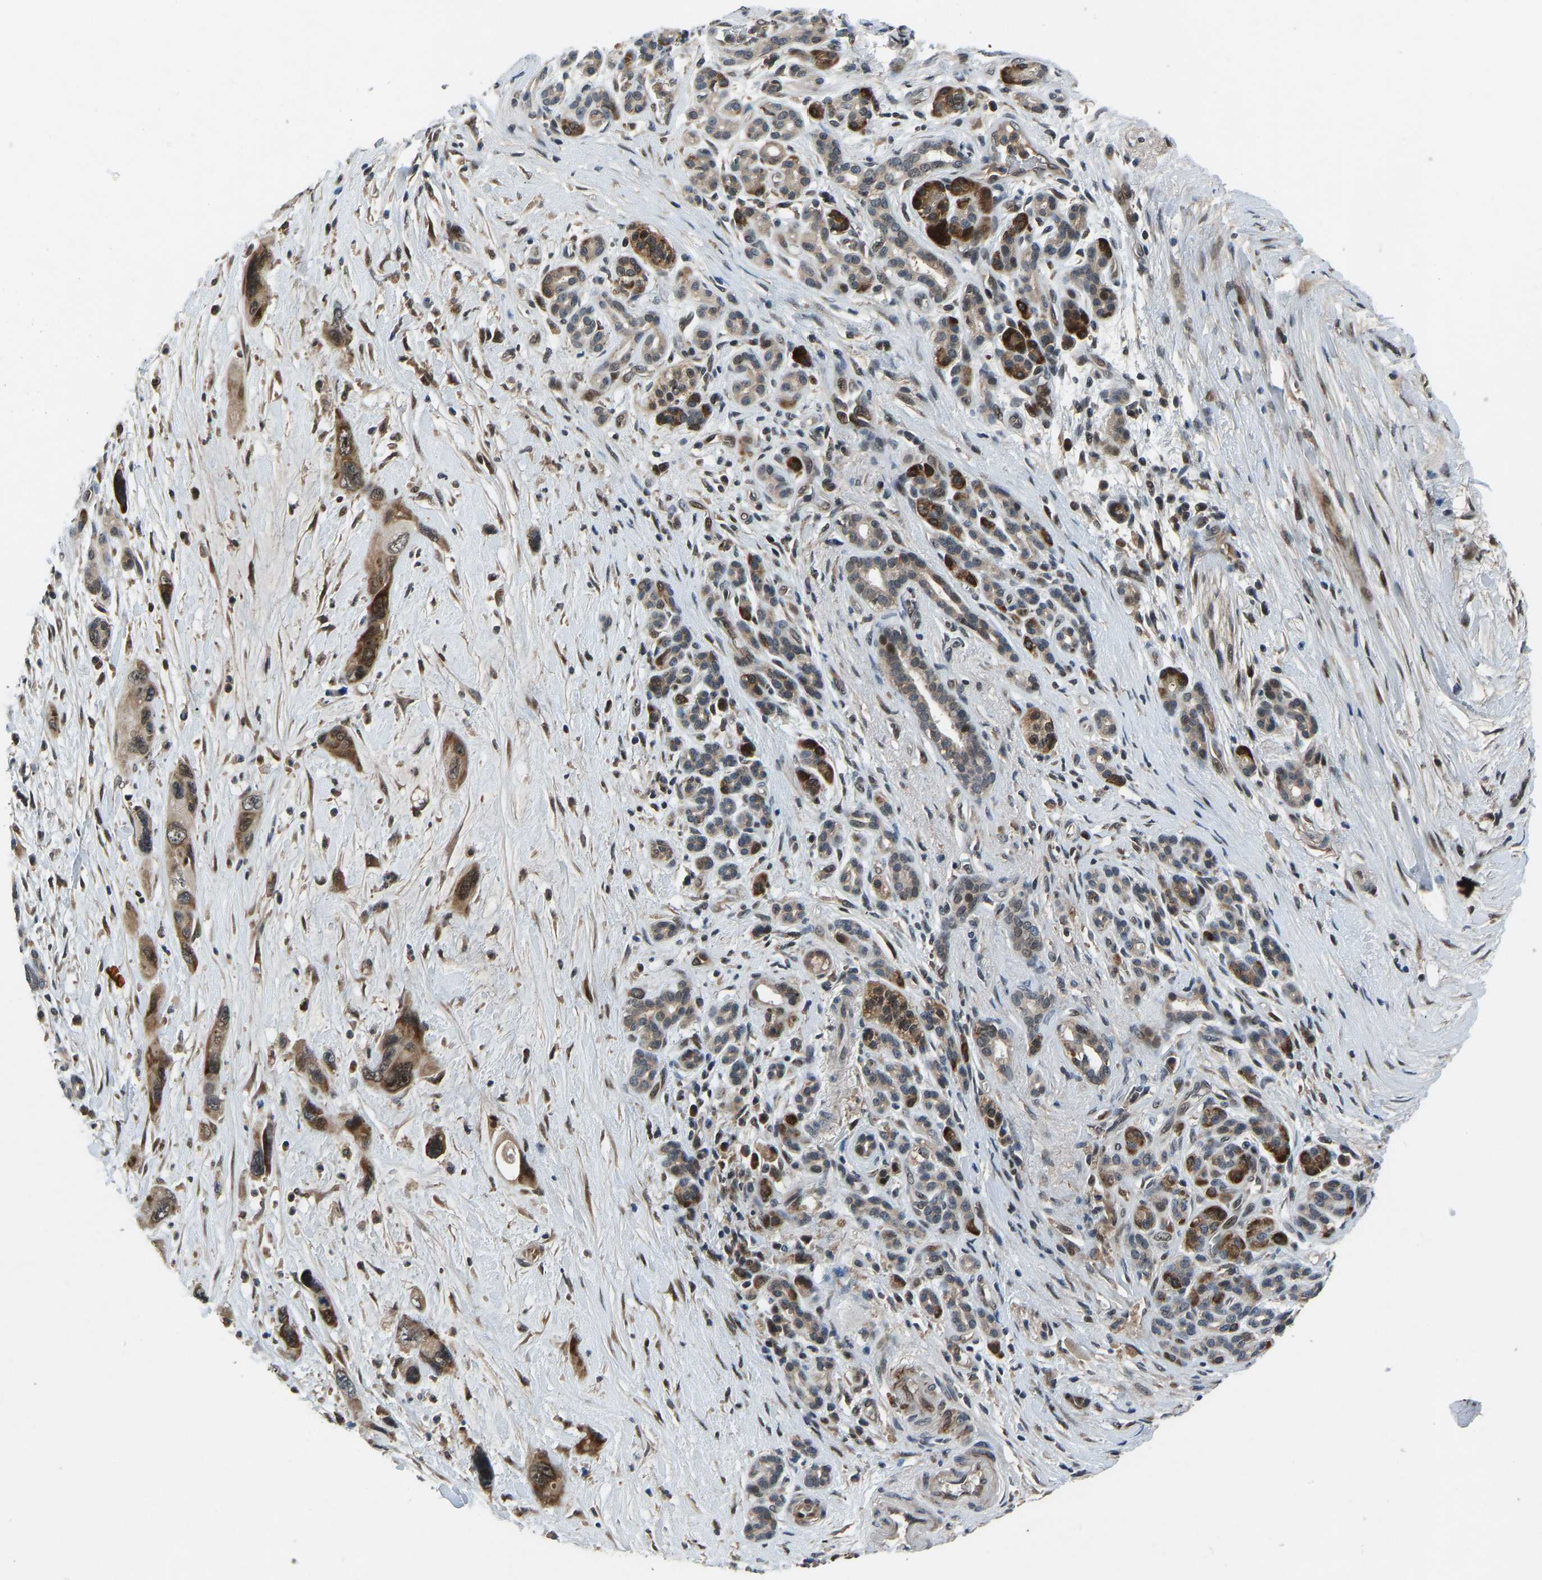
{"staining": {"intensity": "moderate", "quantity": ">75%", "location": "cytoplasmic/membranous,nuclear"}, "tissue": "pancreatic cancer", "cell_type": "Tumor cells", "image_type": "cancer", "snomed": [{"axis": "morphology", "description": "Adenocarcinoma, NOS"}, {"axis": "topography", "description": "Pancreas"}], "caption": "Protein expression analysis of adenocarcinoma (pancreatic) exhibits moderate cytoplasmic/membranous and nuclear expression in about >75% of tumor cells. The staining was performed using DAB to visualize the protein expression in brown, while the nuclei were stained in blue with hematoxylin (Magnification: 20x).", "gene": "RLIM", "patient": {"sex": "female", "age": 70}}